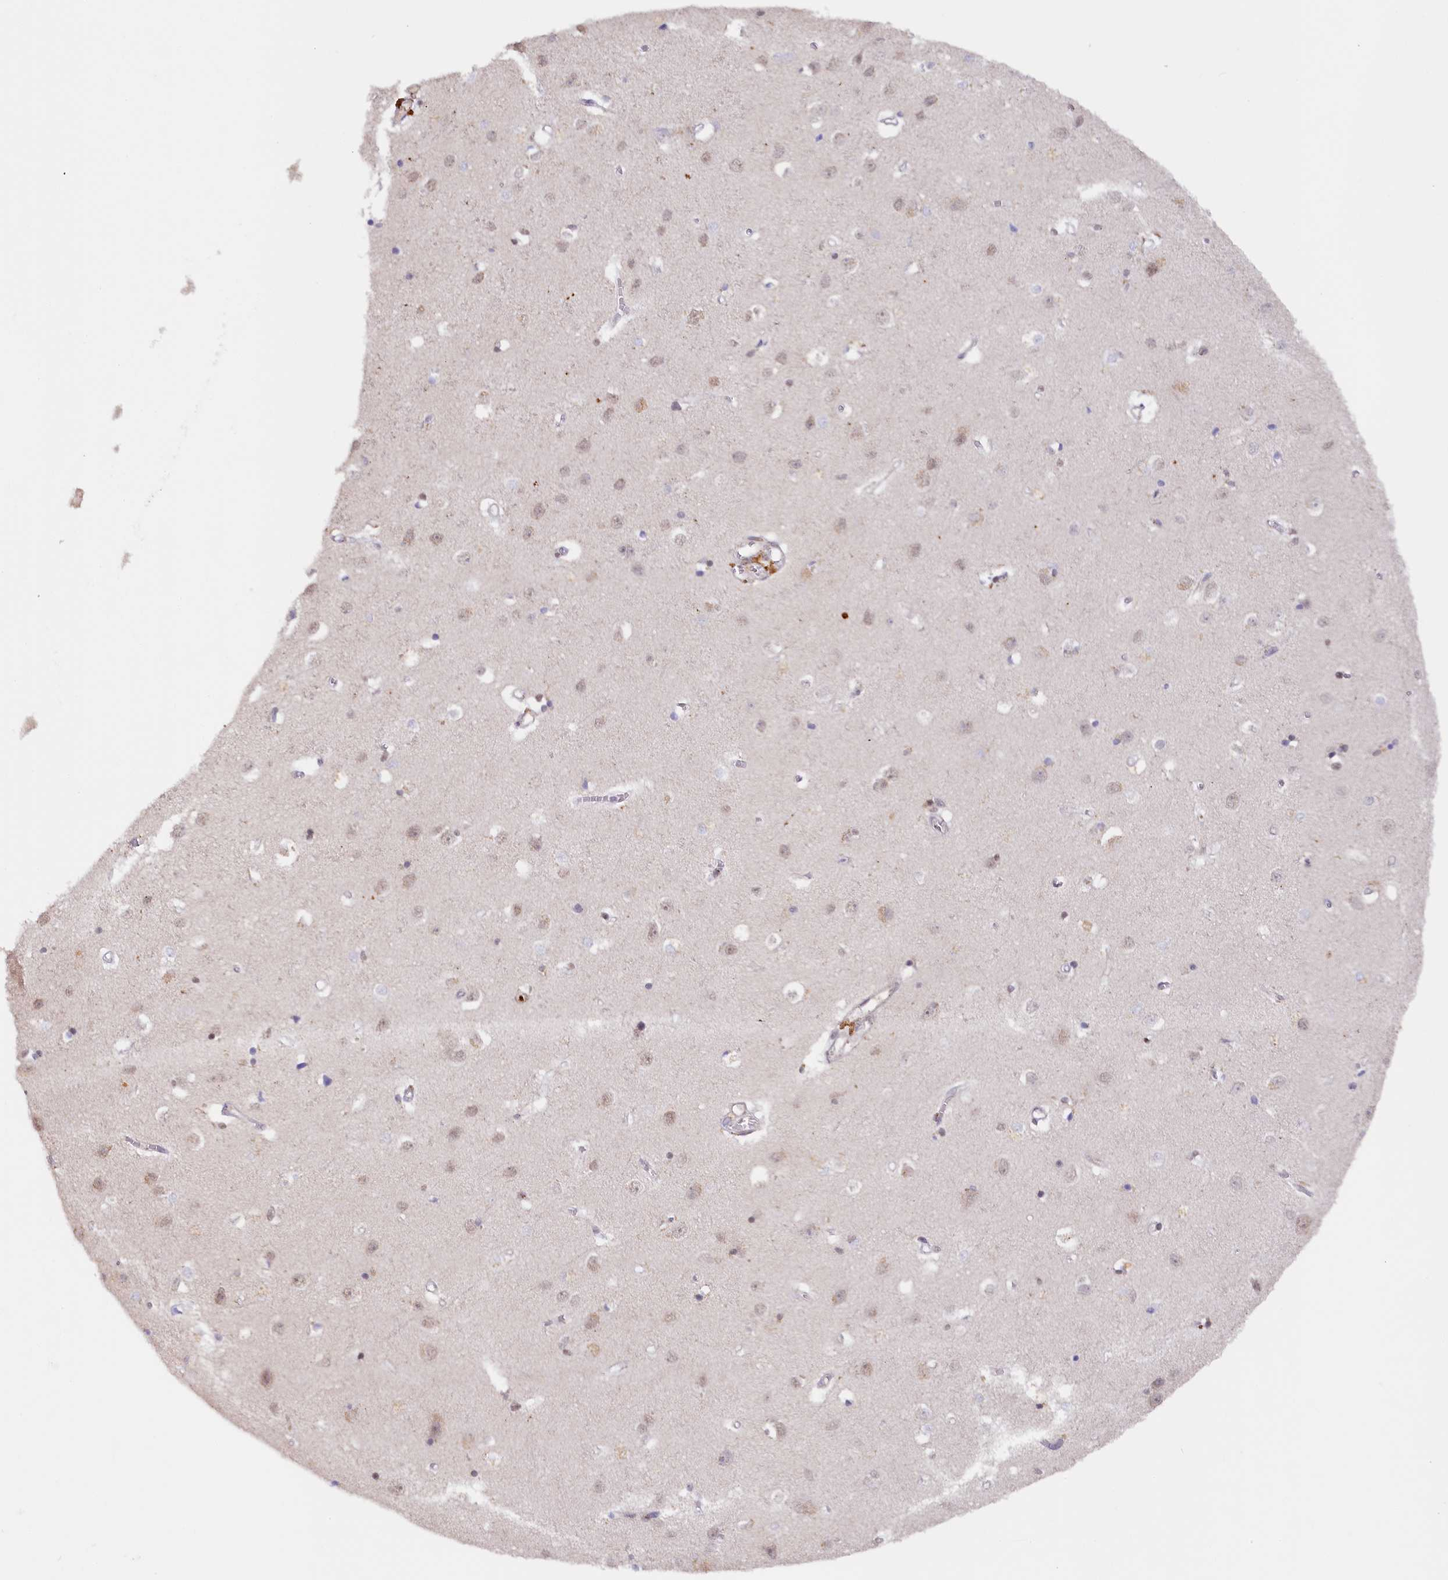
{"staining": {"intensity": "negative", "quantity": "none", "location": "none"}, "tissue": "cerebral cortex", "cell_type": "Endothelial cells", "image_type": "normal", "snomed": [{"axis": "morphology", "description": "Normal tissue, NOS"}, {"axis": "topography", "description": "Cerebral cortex"}], "caption": "Photomicrograph shows no protein expression in endothelial cells of benign cerebral cortex.", "gene": "SEC31B", "patient": {"sex": "female", "age": 64}}